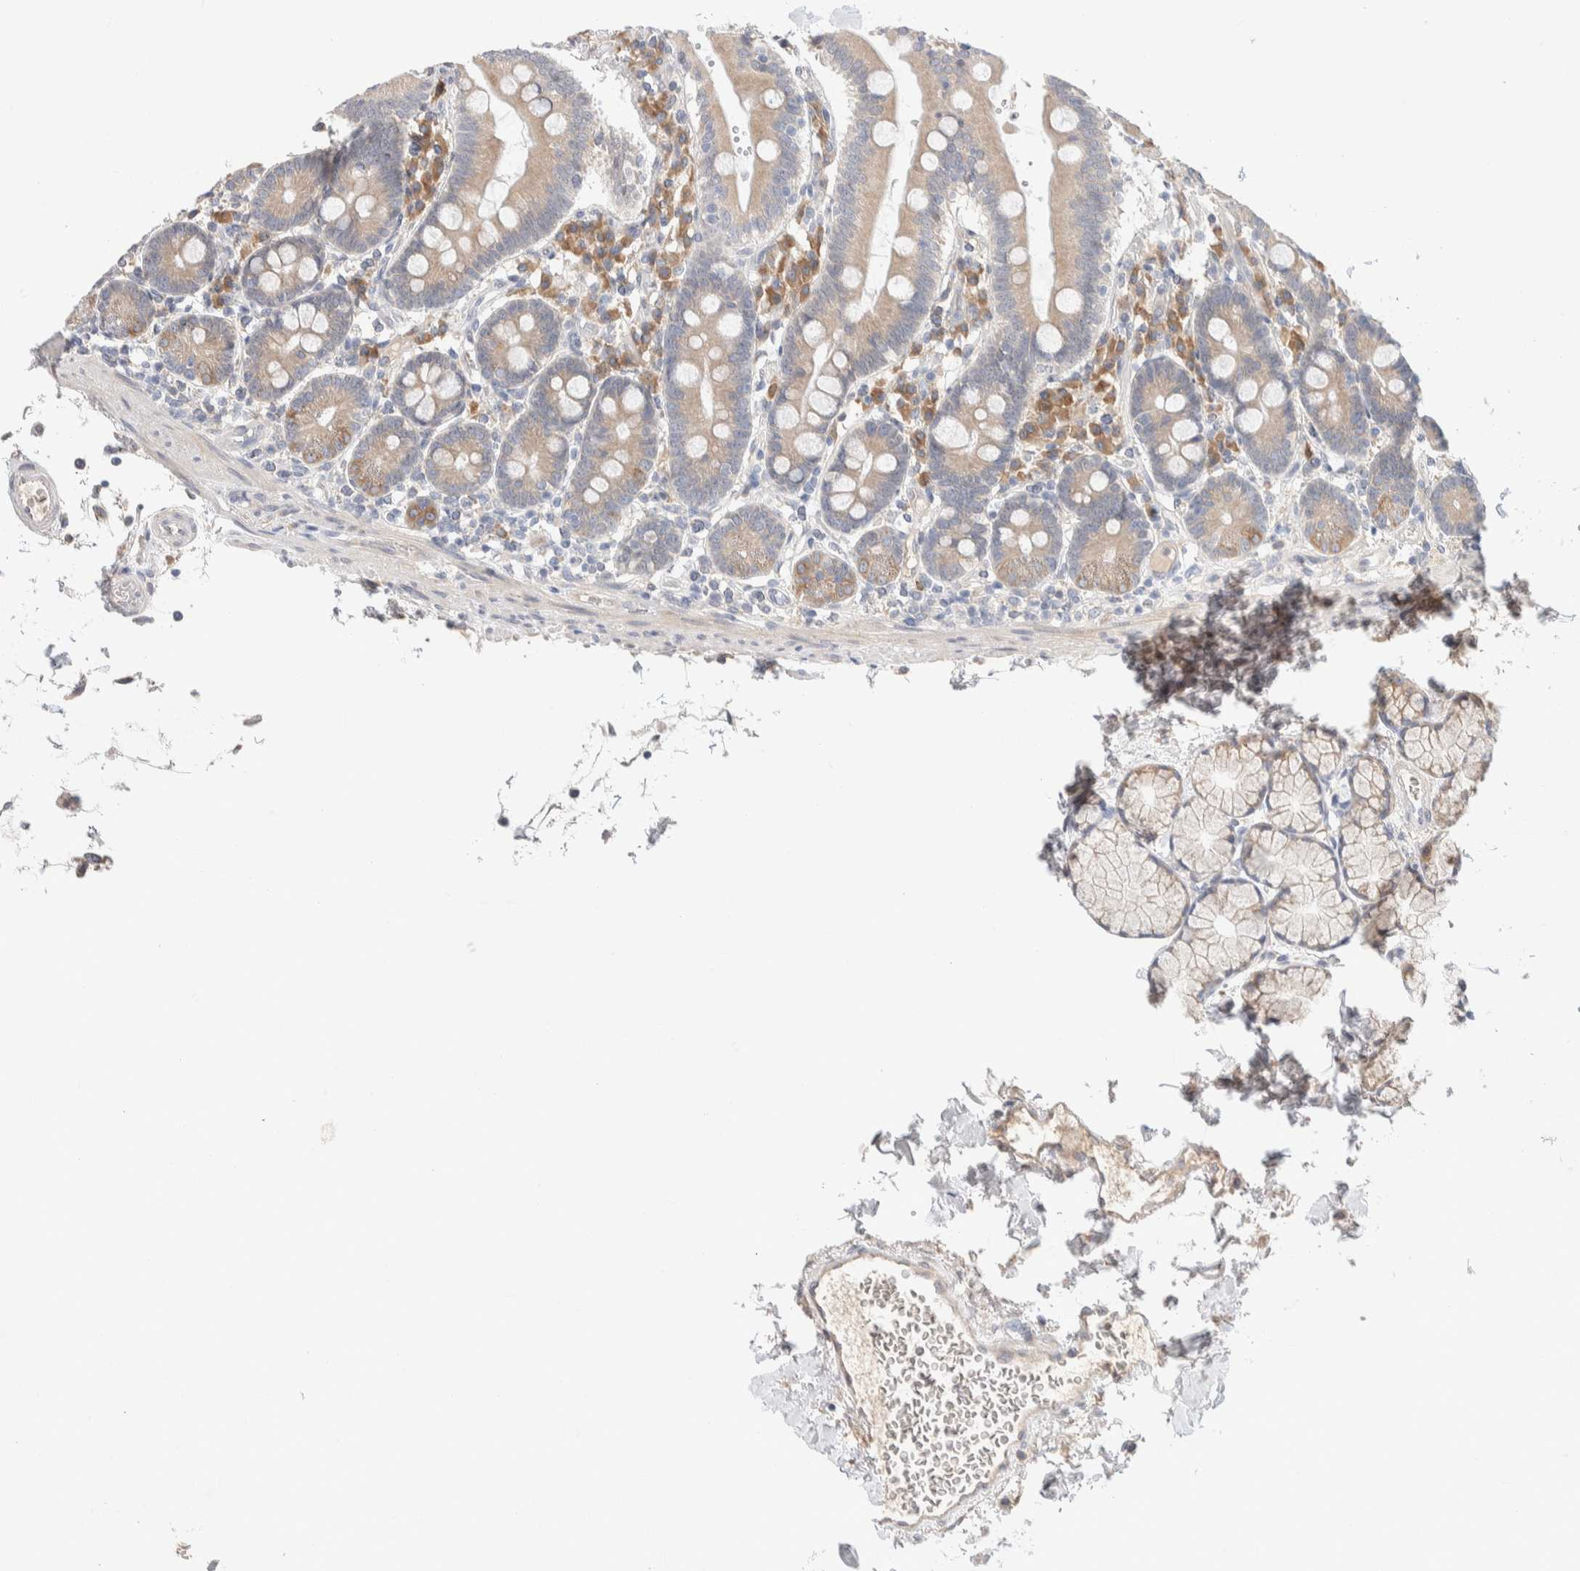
{"staining": {"intensity": "weak", "quantity": ">75%", "location": "cytoplasmic/membranous"}, "tissue": "duodenum", "cell_type": "Glandular cells", "image_type": "normal", "snomed": [{"axis": "morphology", "description": "Normal tissue, NOS"}, {"axis": "topography", "description": "Small intestine, NOS"}], "caption": "Glandular cells exhibit low levels of weak cytoplasmic/membranous expression in approximately >75% of cells in unremarkable duodenum. (DAB (3,3'-diaminobenzidine) = brown stain, brightfield microscopy at high magnification).", "gene": "RUSF1", "patient": {"sex": "female", "age": 71}}